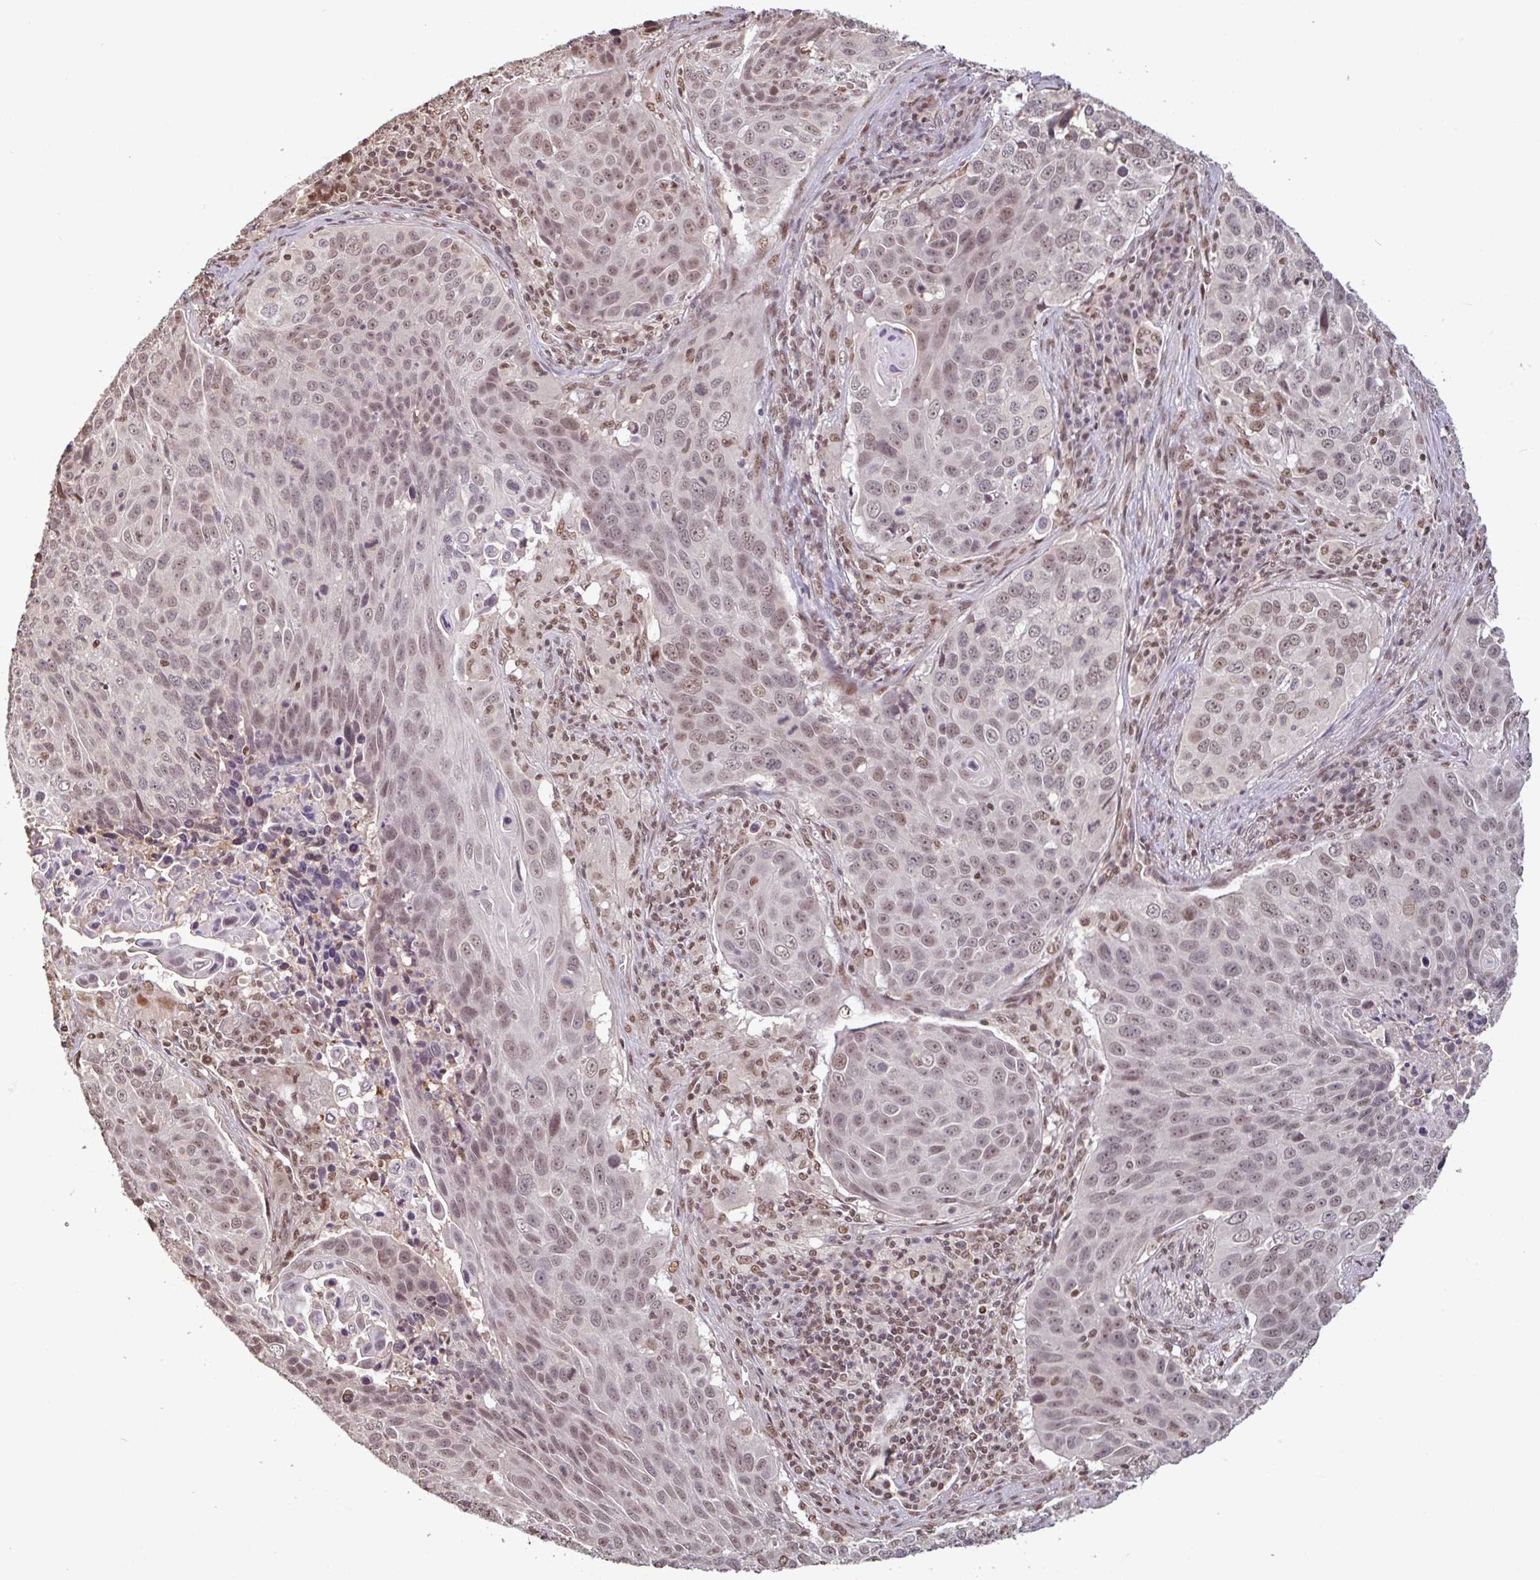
{"staining": {"intensity": "weak", "quantity": "25%-75%", "location": "nuclear"}, "tissue": "lung cancer", "cell_type": "Tumor cells", "image_type": "cancer", "snomed": [{"axis": "morphology", "description": "Squamous cell carcinoma, NOS"}, {"axis": "topography", "description": "Lung"}], "caption": "Protein staining of lung squamous cell carcinoma tissue reveals weak nuclear staining in approximately 25%-75% of tumor cells. The staining was performed using DAB, with brown indicating positive protein expression. Nuclei are stained blue with hematoxylin.", "gene": "DR1", "patient": {"sex": "male", "age": 78}}